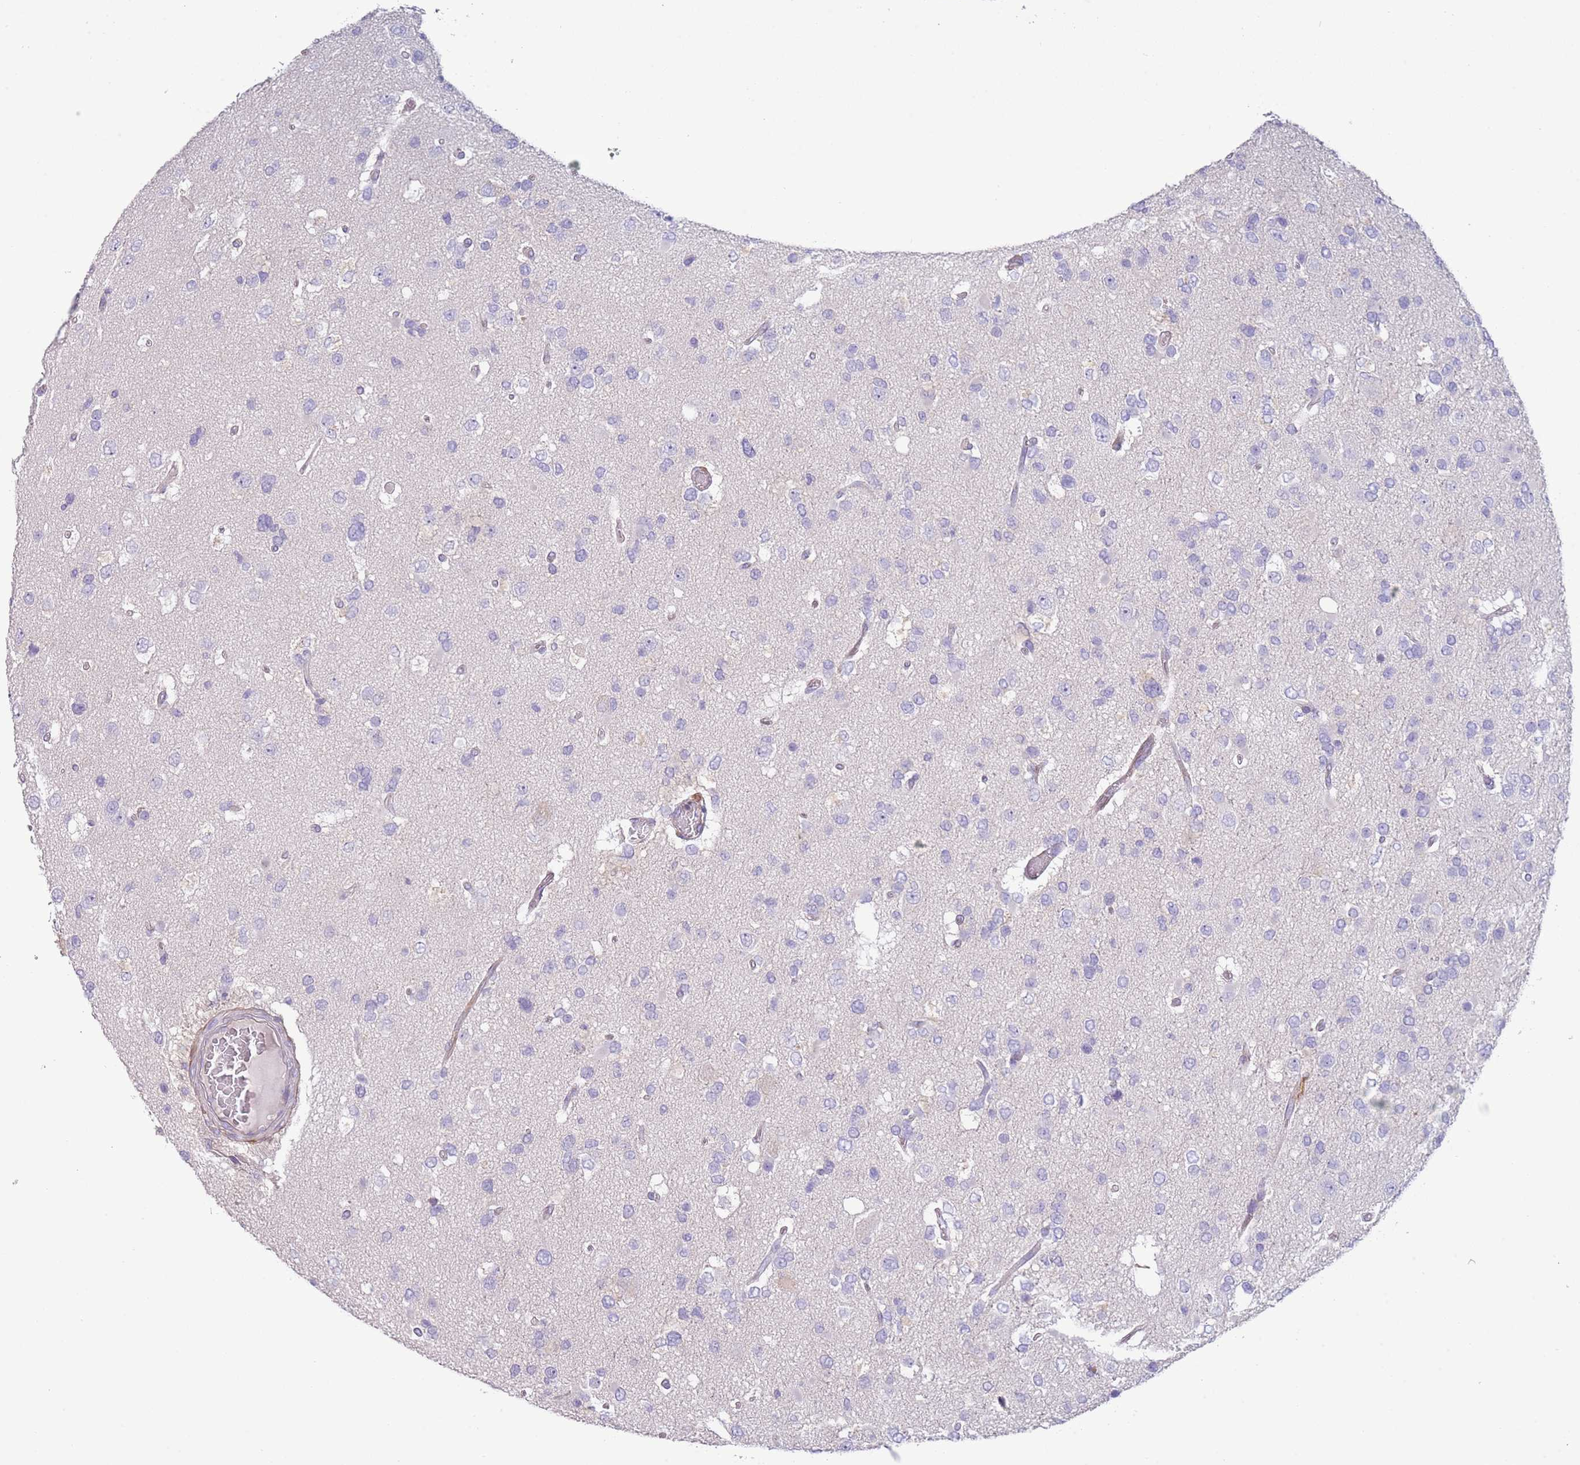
{"staining": {"intensity": "negative", "quantity": "none", "location": "none"}, "tissue": "glioma", "cell_type": "Tumor cells", "image_type": "cancer", "snomed": [{"axis": "morphology", "description": "Glioma, malignant, High grade"}, {"axis": "topography", "description": "Brain"}], "caption": "High magnification brightfield microscopy of malignant glioma (high-grade) stained with DAB (3,3'-diaminobenzidine) (brown) and counterstained with hematoxylin (blue): tumor cells show no significant positivity. (DAB (3,3'-diaminobenzidine) immunohistochemistry (IHC) with hematoxylin counter stain).", "gene": "NBPF3", "patient": {"sex": "male", "age": 53}}